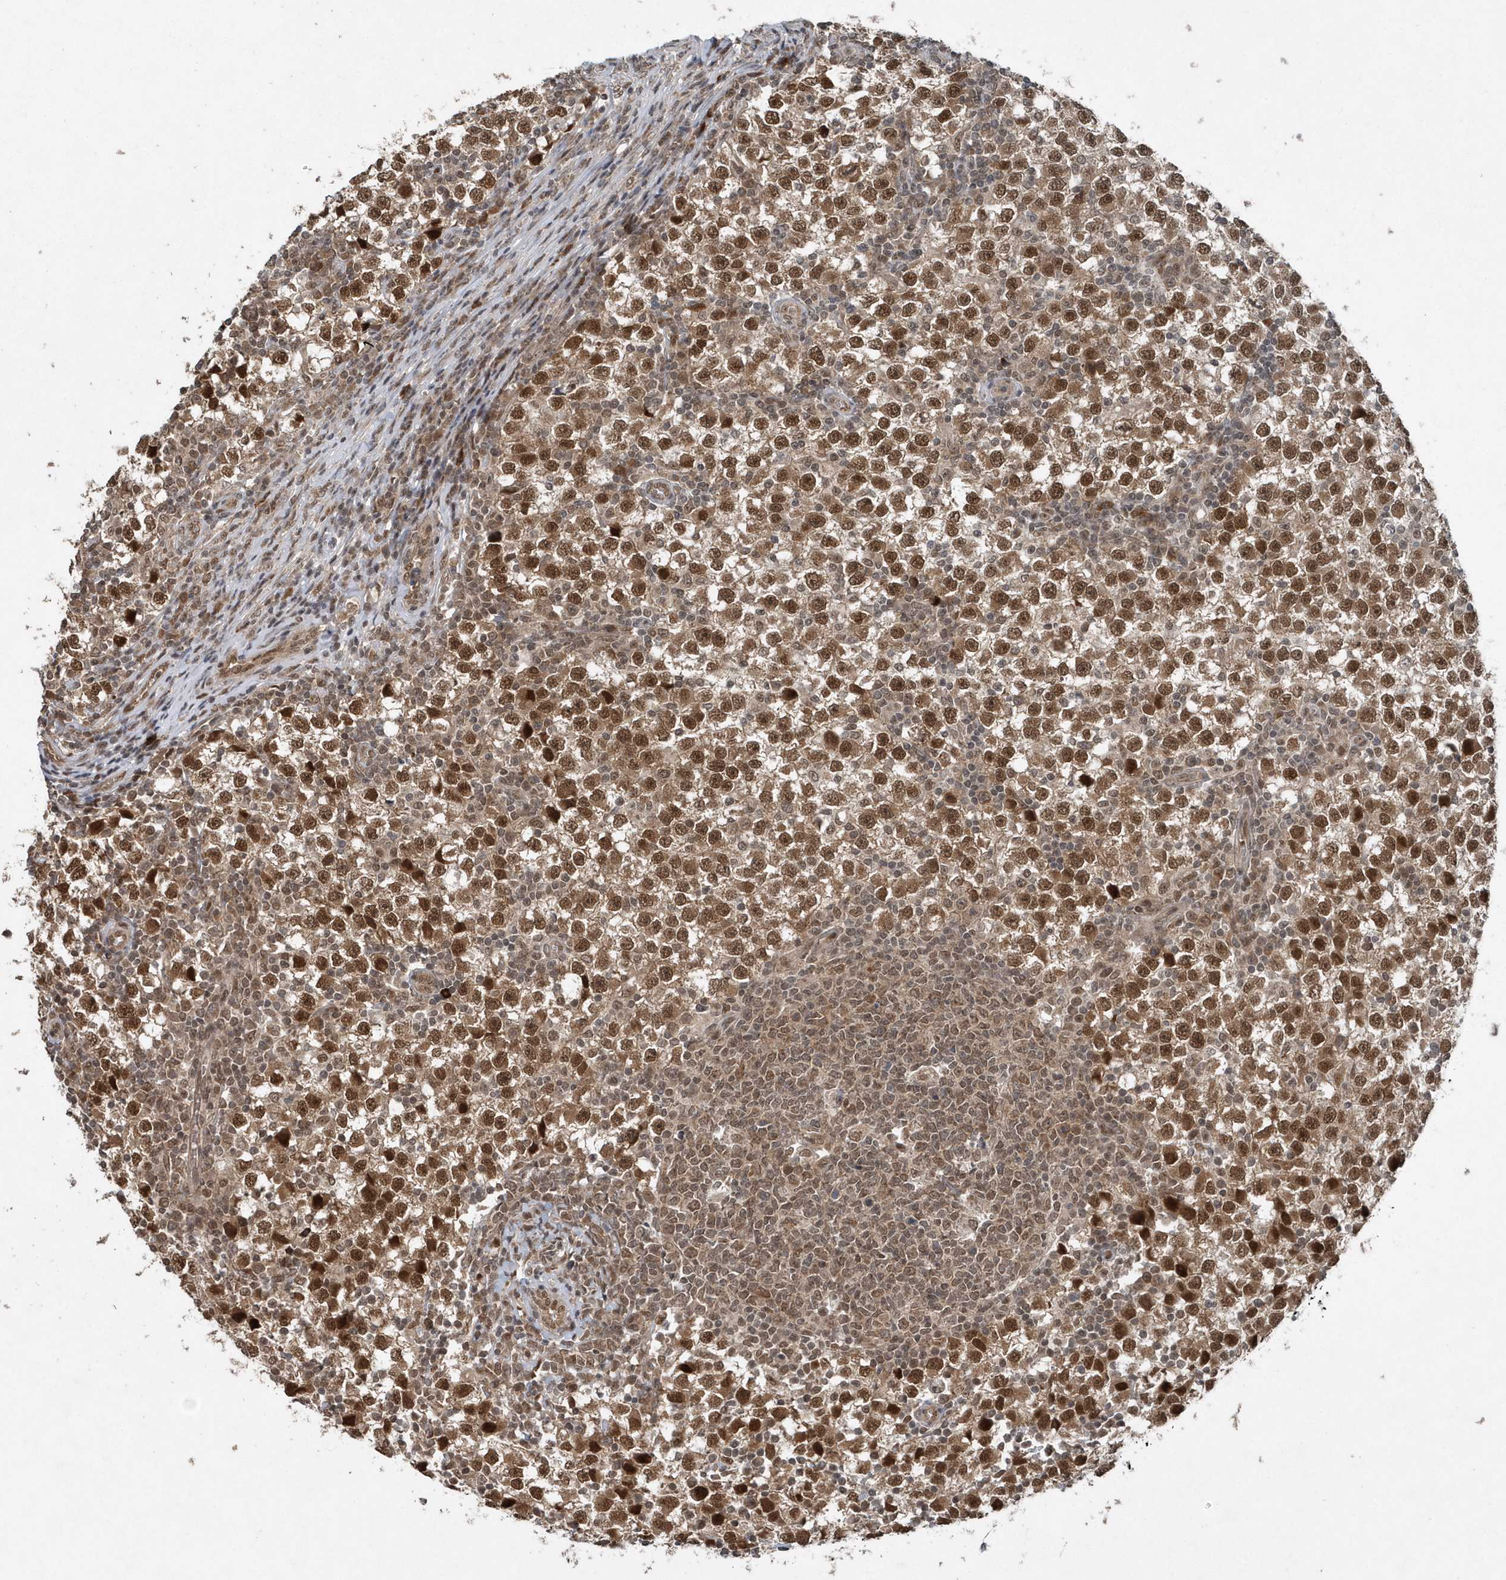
{"staining": {"intensity": "strong", "quantity": ">75%", "location": "nuclear"}, "tissue": "testis cancer", "cell_type": "Tumor cells", "image_type": "cancer", "snomed": [{"axis": "morphology", "description": "Seminoma, NOS"}, {"axis": "topography", "description": "Testis"}], "caption": "Testis cancer stained with DAB (3,3'-diaminobenzidine) immunohistochemistry (IHC) reveals high levels of strong nuclear staining in approximately >75% of tumor cells.", "gene": "QTRT2", "patient": {"sex": "male", "age": 65}}